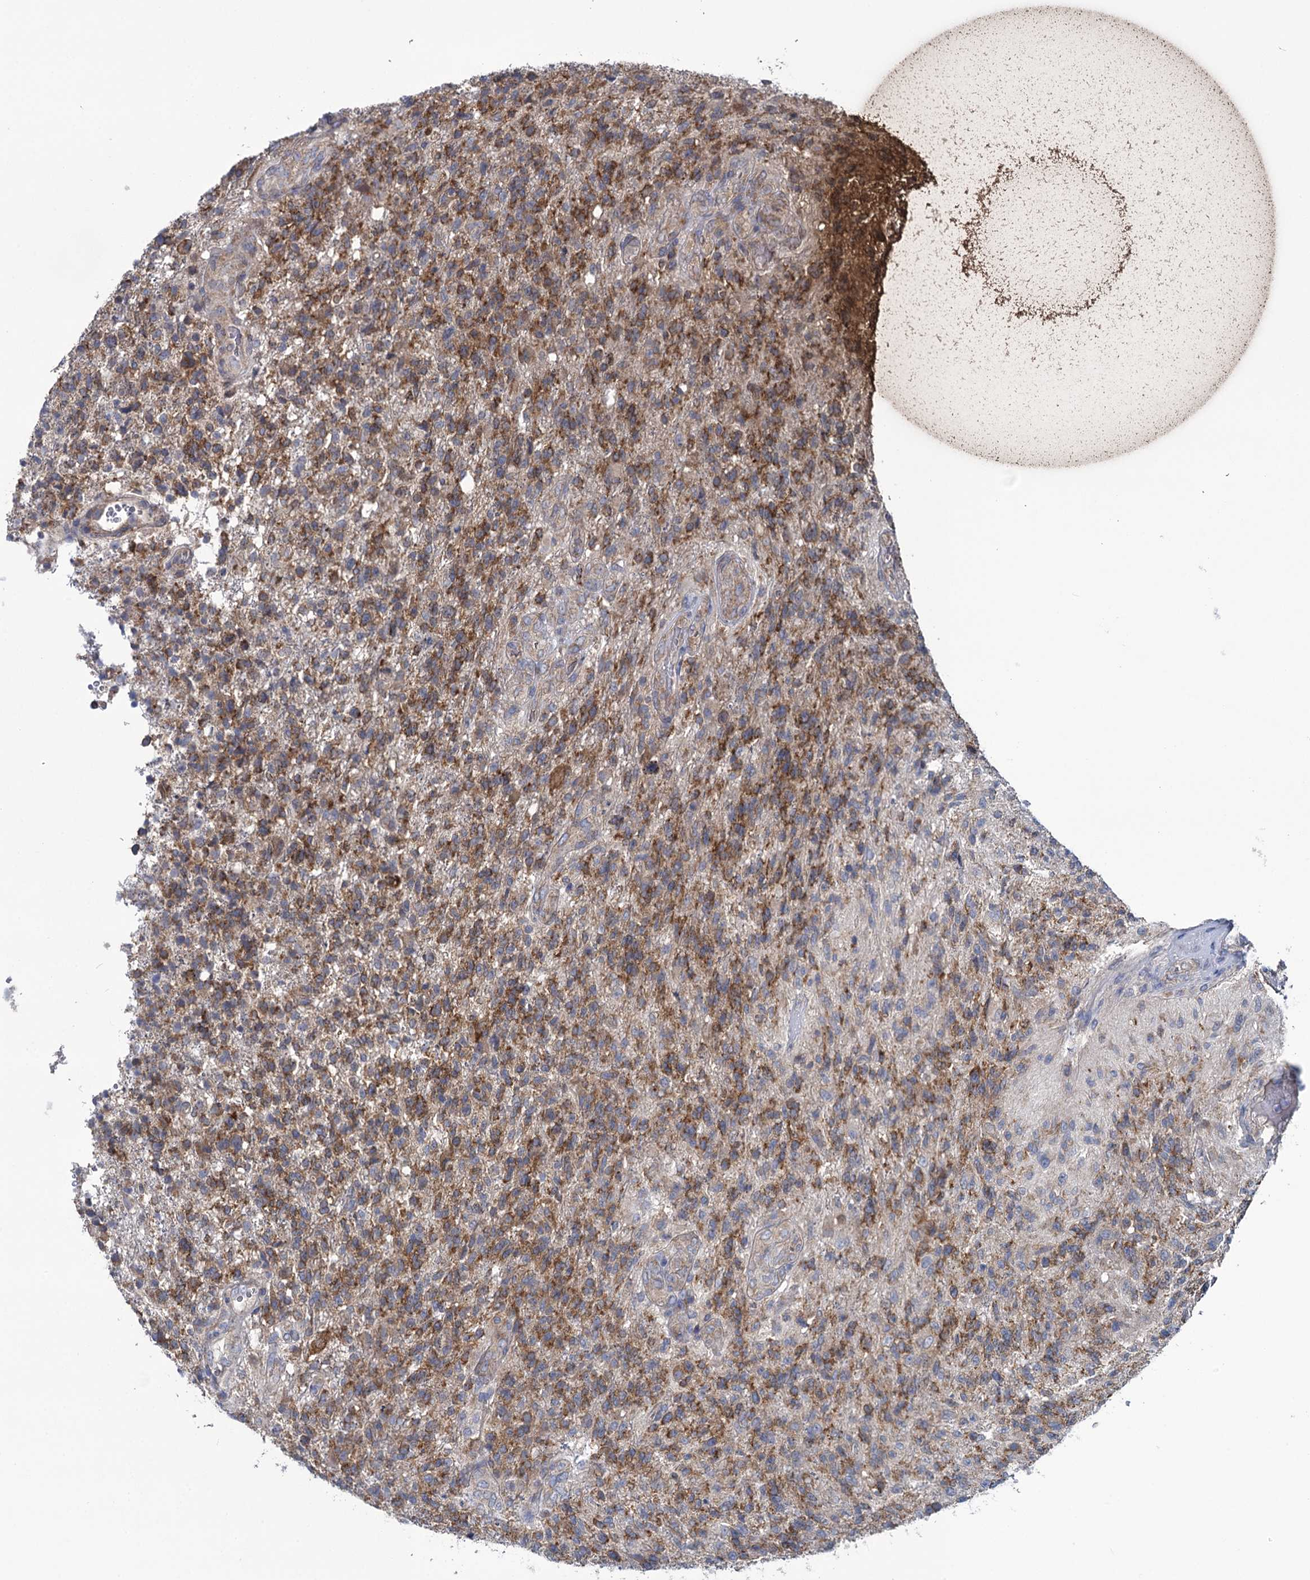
{"staining": {"intensity": "moderate", "quantity": ">75%", "location": "cytoplasmic/membranous"}, "tissue": "glioma", "cell_type": "Tumor cells", "image_type": "cancer", "snomed": [{"axis": "morphology", "description": "Glioma, malignant, High grade"}, {"axis": "topography", "description": "Brain"}], "caption": "The image exhibits staining of glioma, revealing moderate cytoplasmic/membranous protein positivity (brown color) within tumor cells.", "gene": "GSTM2", "patient": {"sex": "male", "age": 56}}